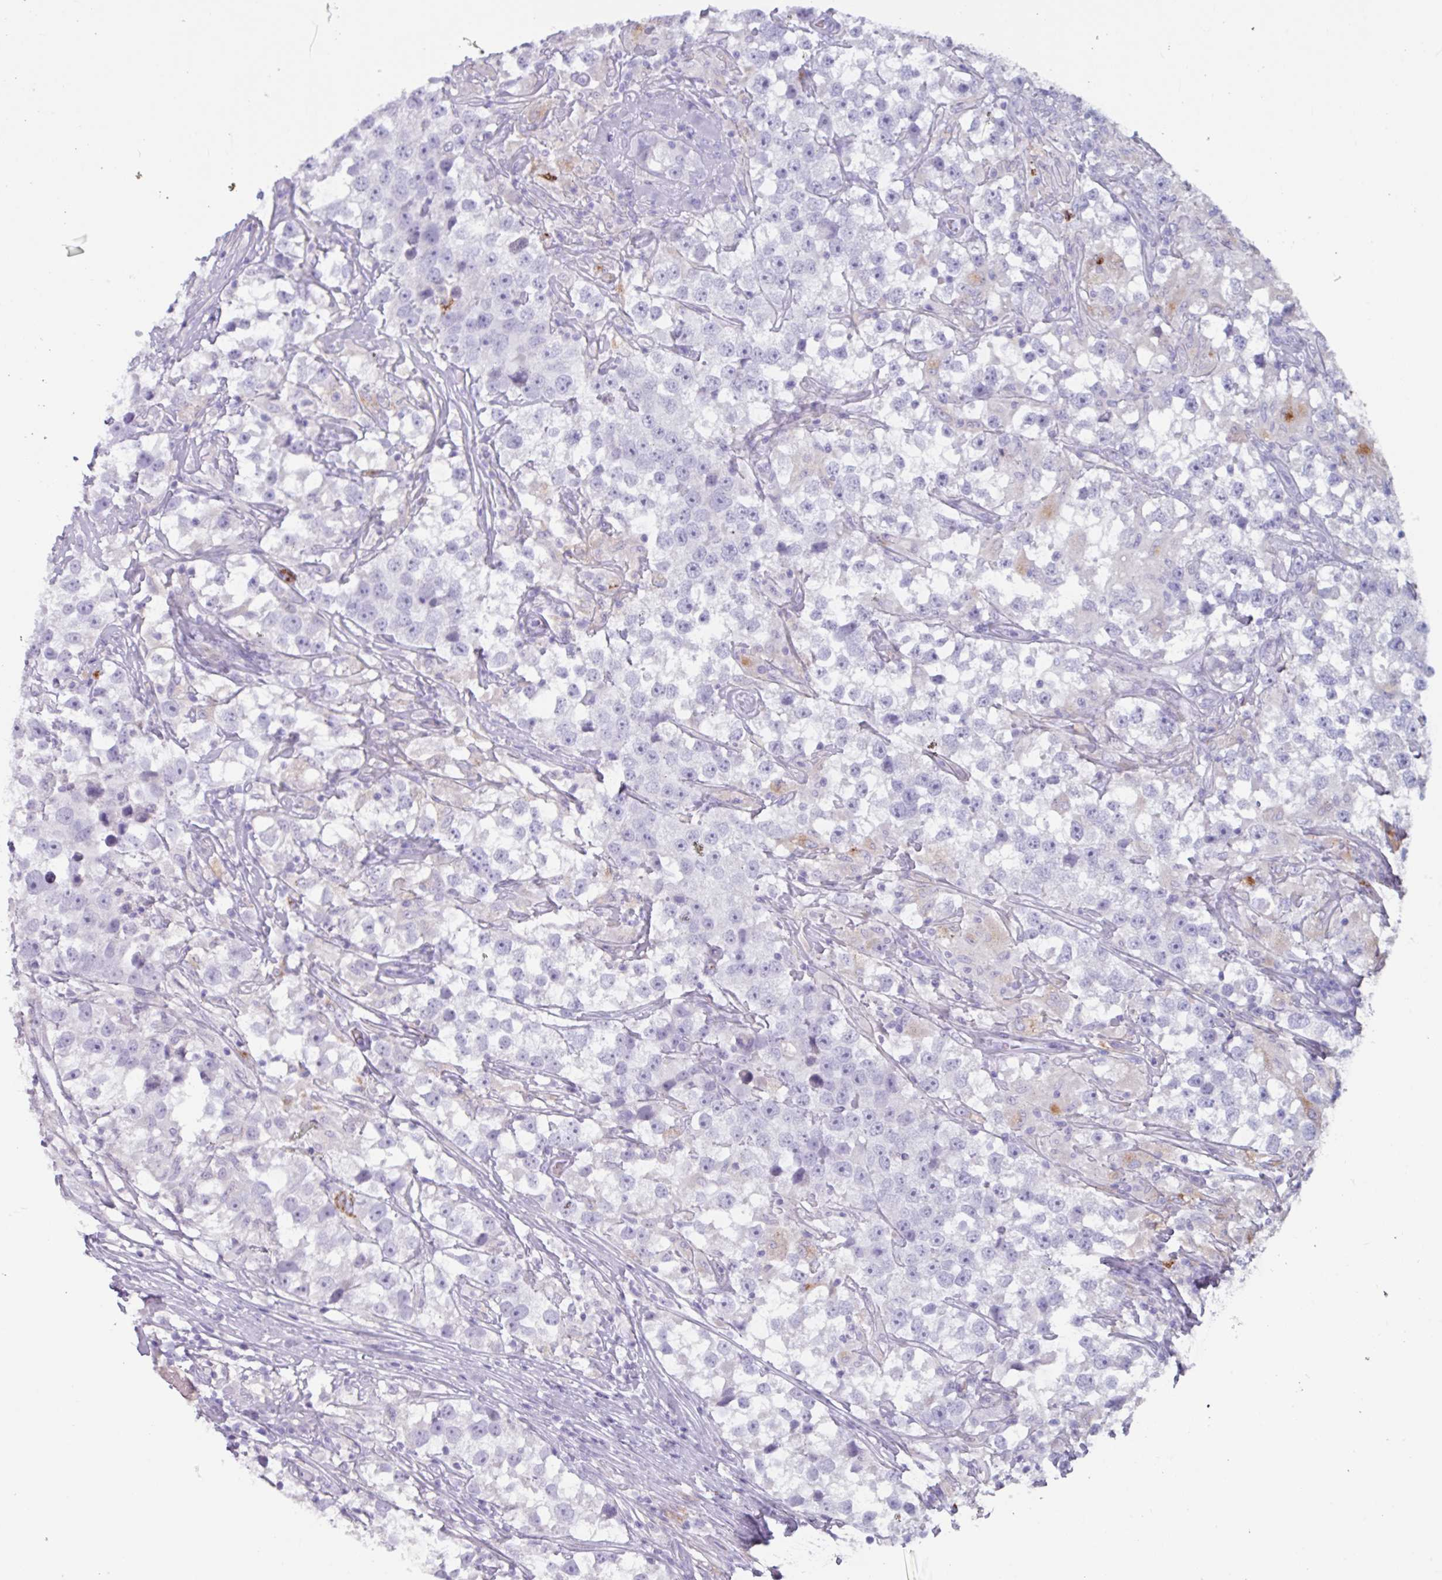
{"staining": {"intensity": "negative", "quantity": "none", "location": "none"}, "tissue": "testis cancer", "cell_type": "Tumor cells", "image_type": "cancer", "snomed": [{"axis": "morphology", "description": "Seminoma, NOS"}, {"axis": "topography", "description": "Testis"}], "caption": "Histopathology image shows no protein positivity in tumor cells of seminoma (testis) tissue. The staining is performed using DAB brown chromogen with nuclei counter-stained in using hematoxylin.", "gene": "OR2T10", "patient": {"sex": "male", "age": 46}}